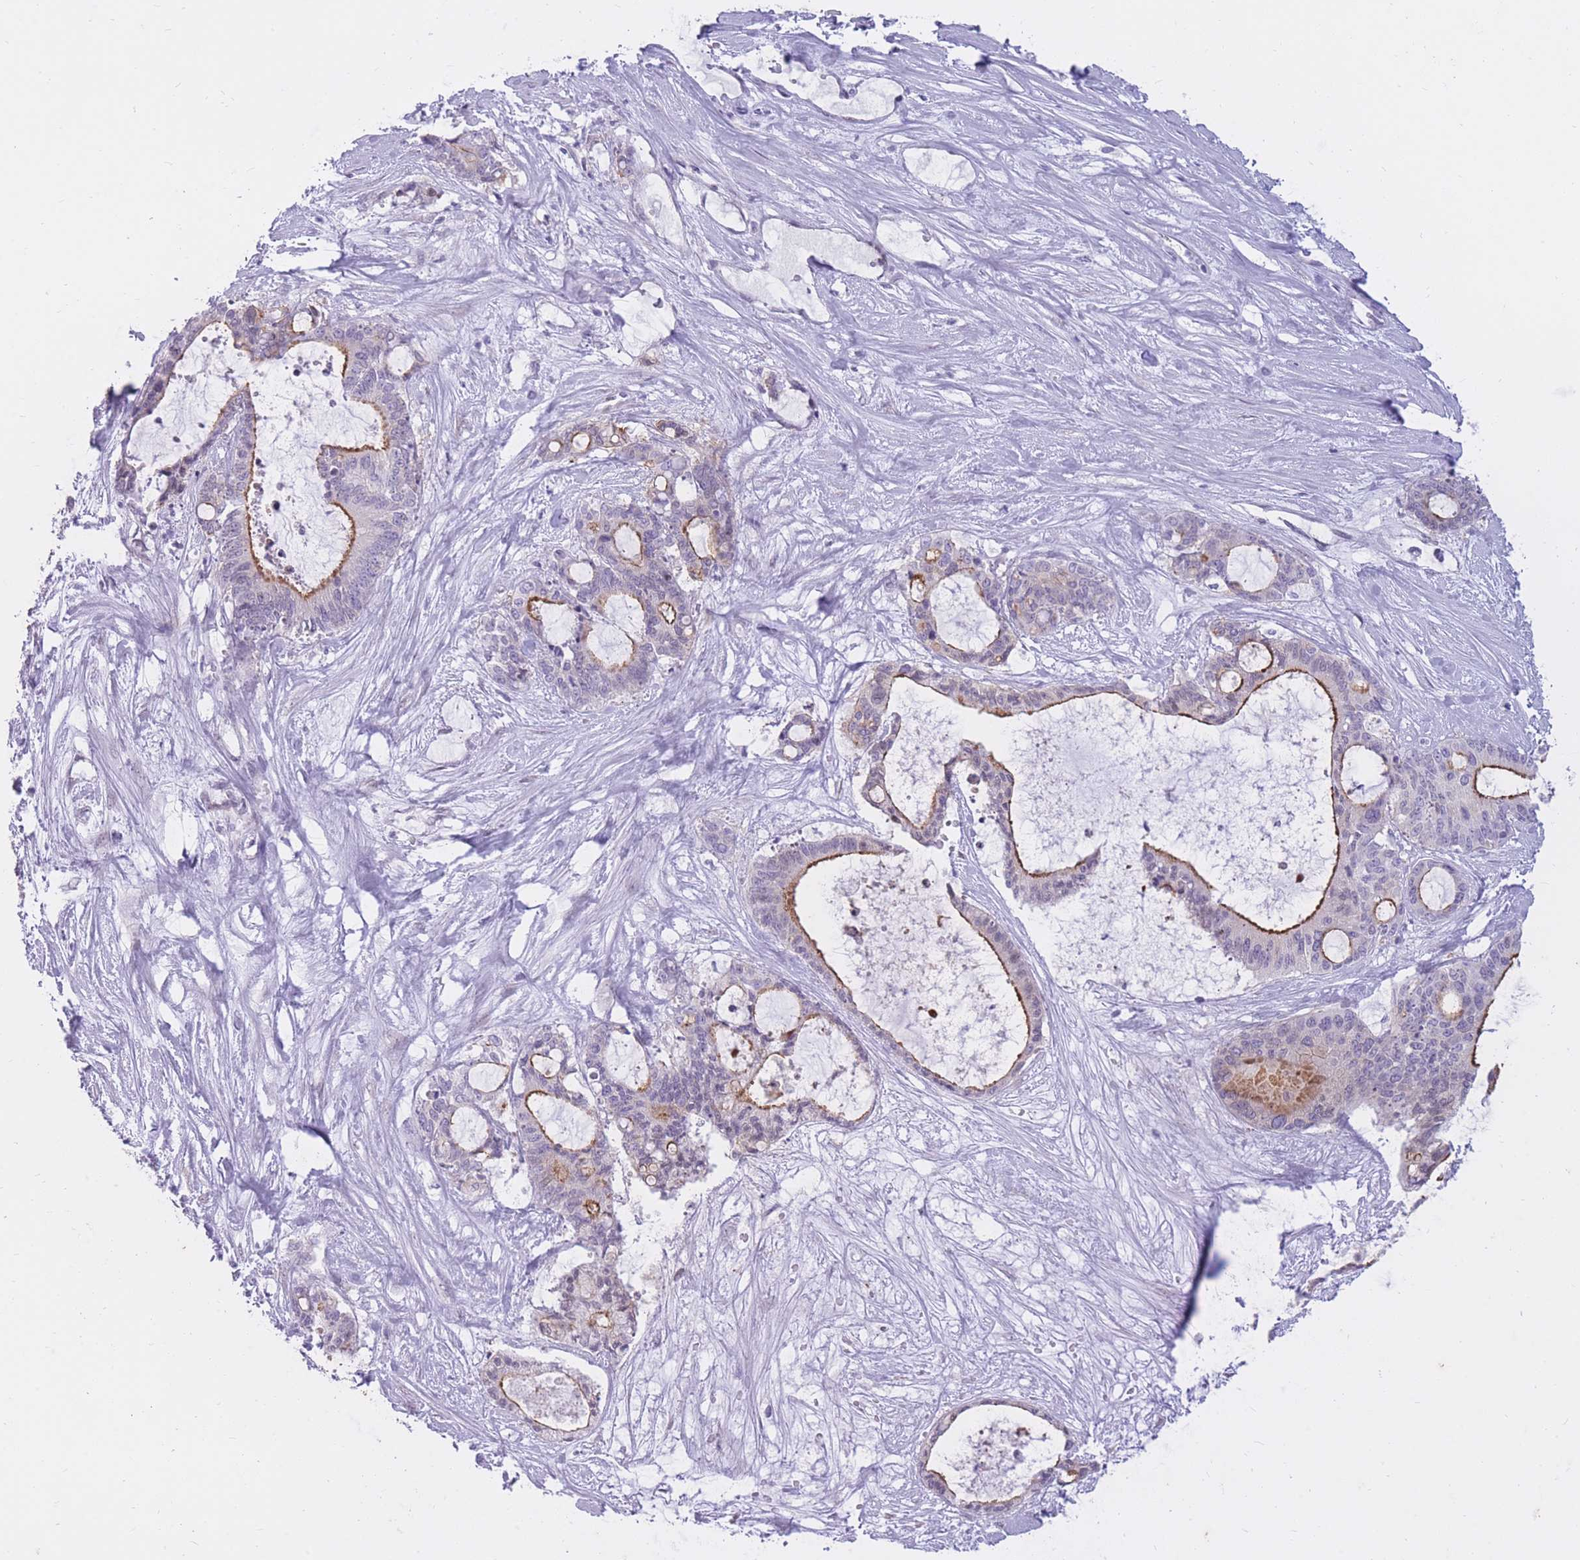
{"staining": {"intensity": "strong", "quantity": "25%-75%", "location": "cytoplasmic/membranous"}, "tissue": "liver cancer", "cell_type": "Tumor cells", "image_type": "cancer", "snomed": [{"axis": "morphology", "description": "Normal tissue, NOS"}, {"axis": "morphology", "description": "Cholangiocarcinoma"}, {"axis": "topography", "description": "Liver"}, {"axis": "topography", "description": "Peripheral nerve tissue"}], "caption": "Human liver cancer stained for a protein (brown) displays strong cytoplasmic/membranous positive staining in approximately 25%-75% of tumor cells.", "gene": "HOOK2", "patient": {"sex": "female", "age": 73}}